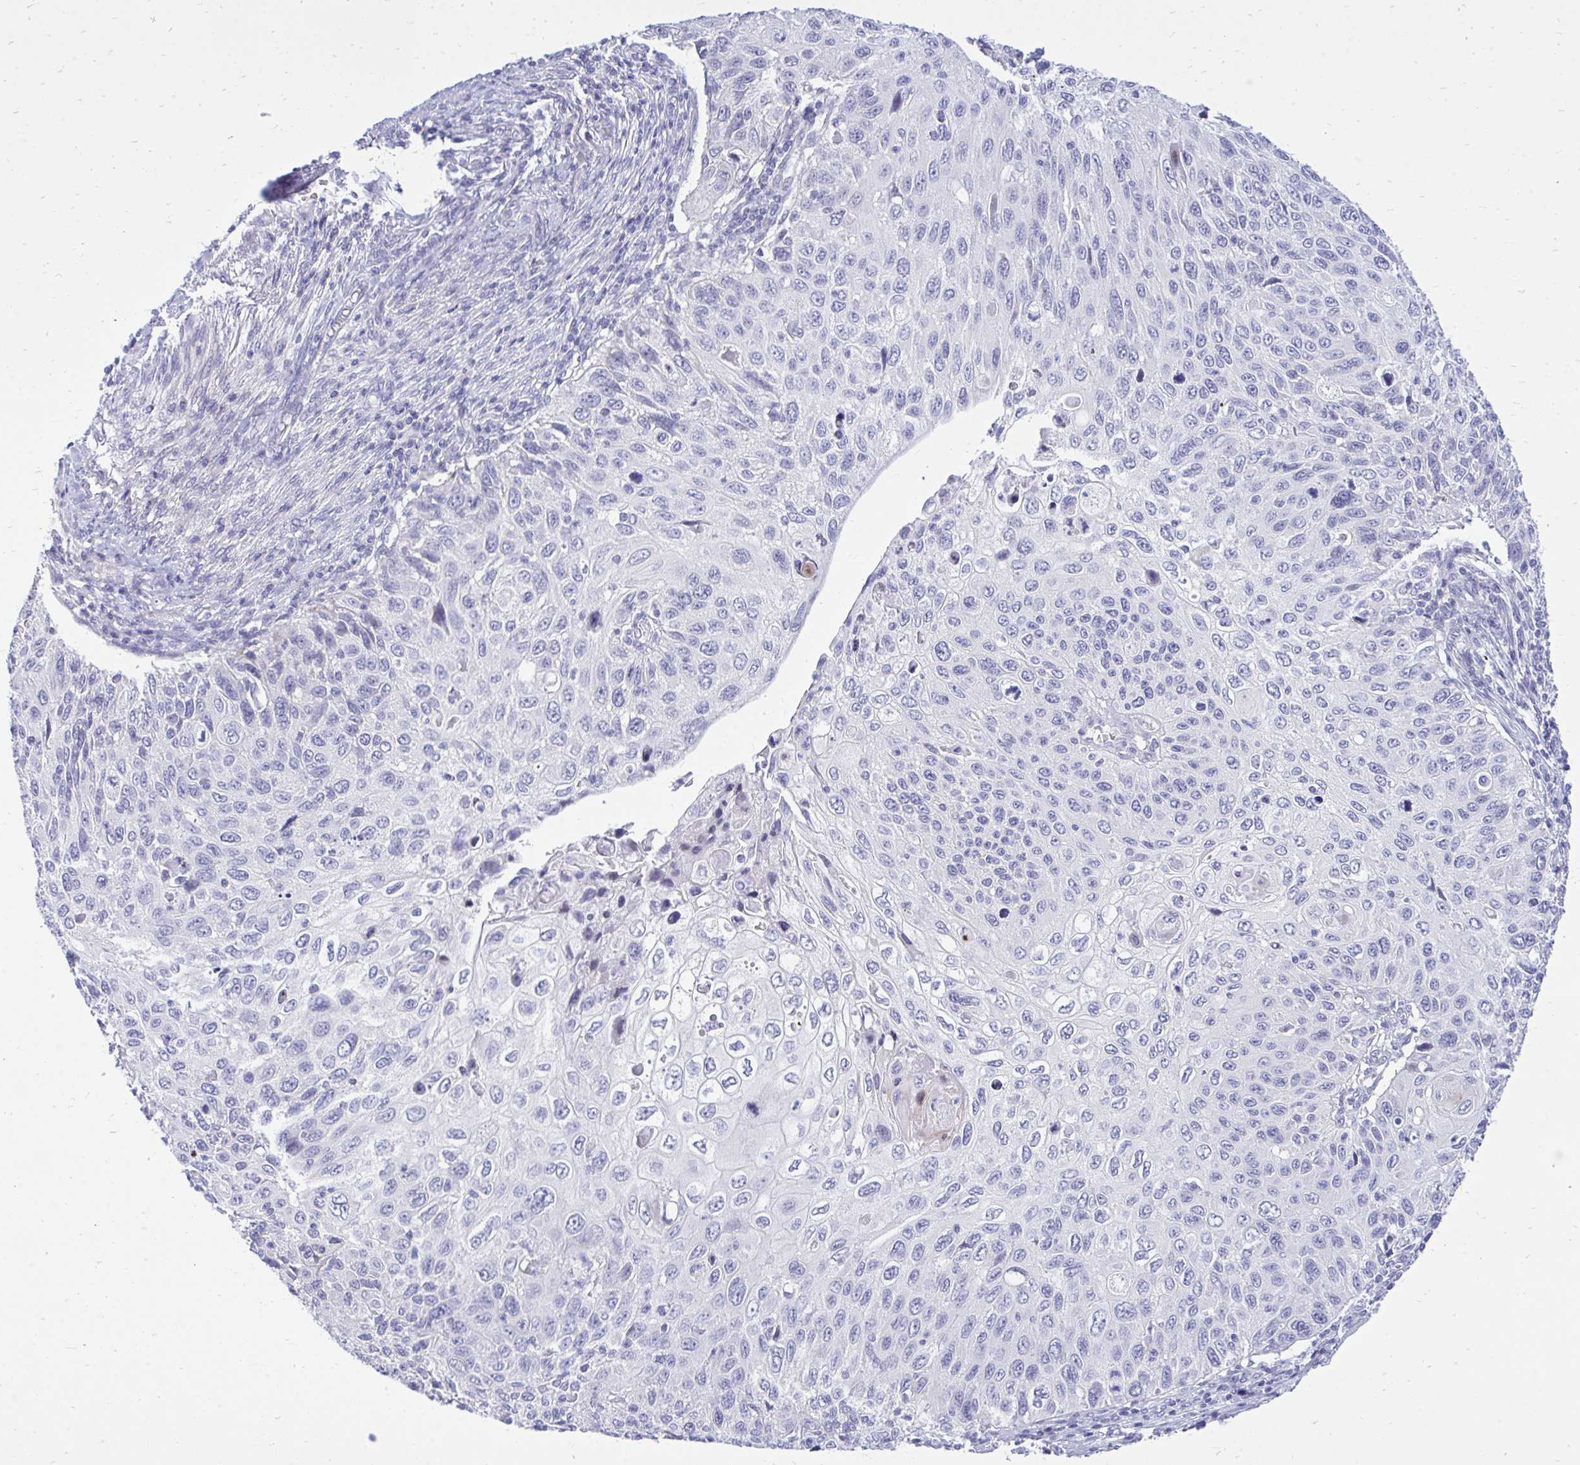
{"staining": {"intensity": "negative", "quantity": "none", "location": "none"}, "tissue": "cervical cancer", "cell_type": "Tumor cells", "image_type": "cancer", "snomed": [{"axis": "morphology", "description": "Squamous cell carcinoma, NOS"}, {"axis": "topography", "description": "Cervix"}], "caption": "Protein analysis of squamous cell carcinoma (cervical) displays no significant staining in tumor cells.", "gene": "GABRA1", "patient": {"sex": "female", "age": 70}}